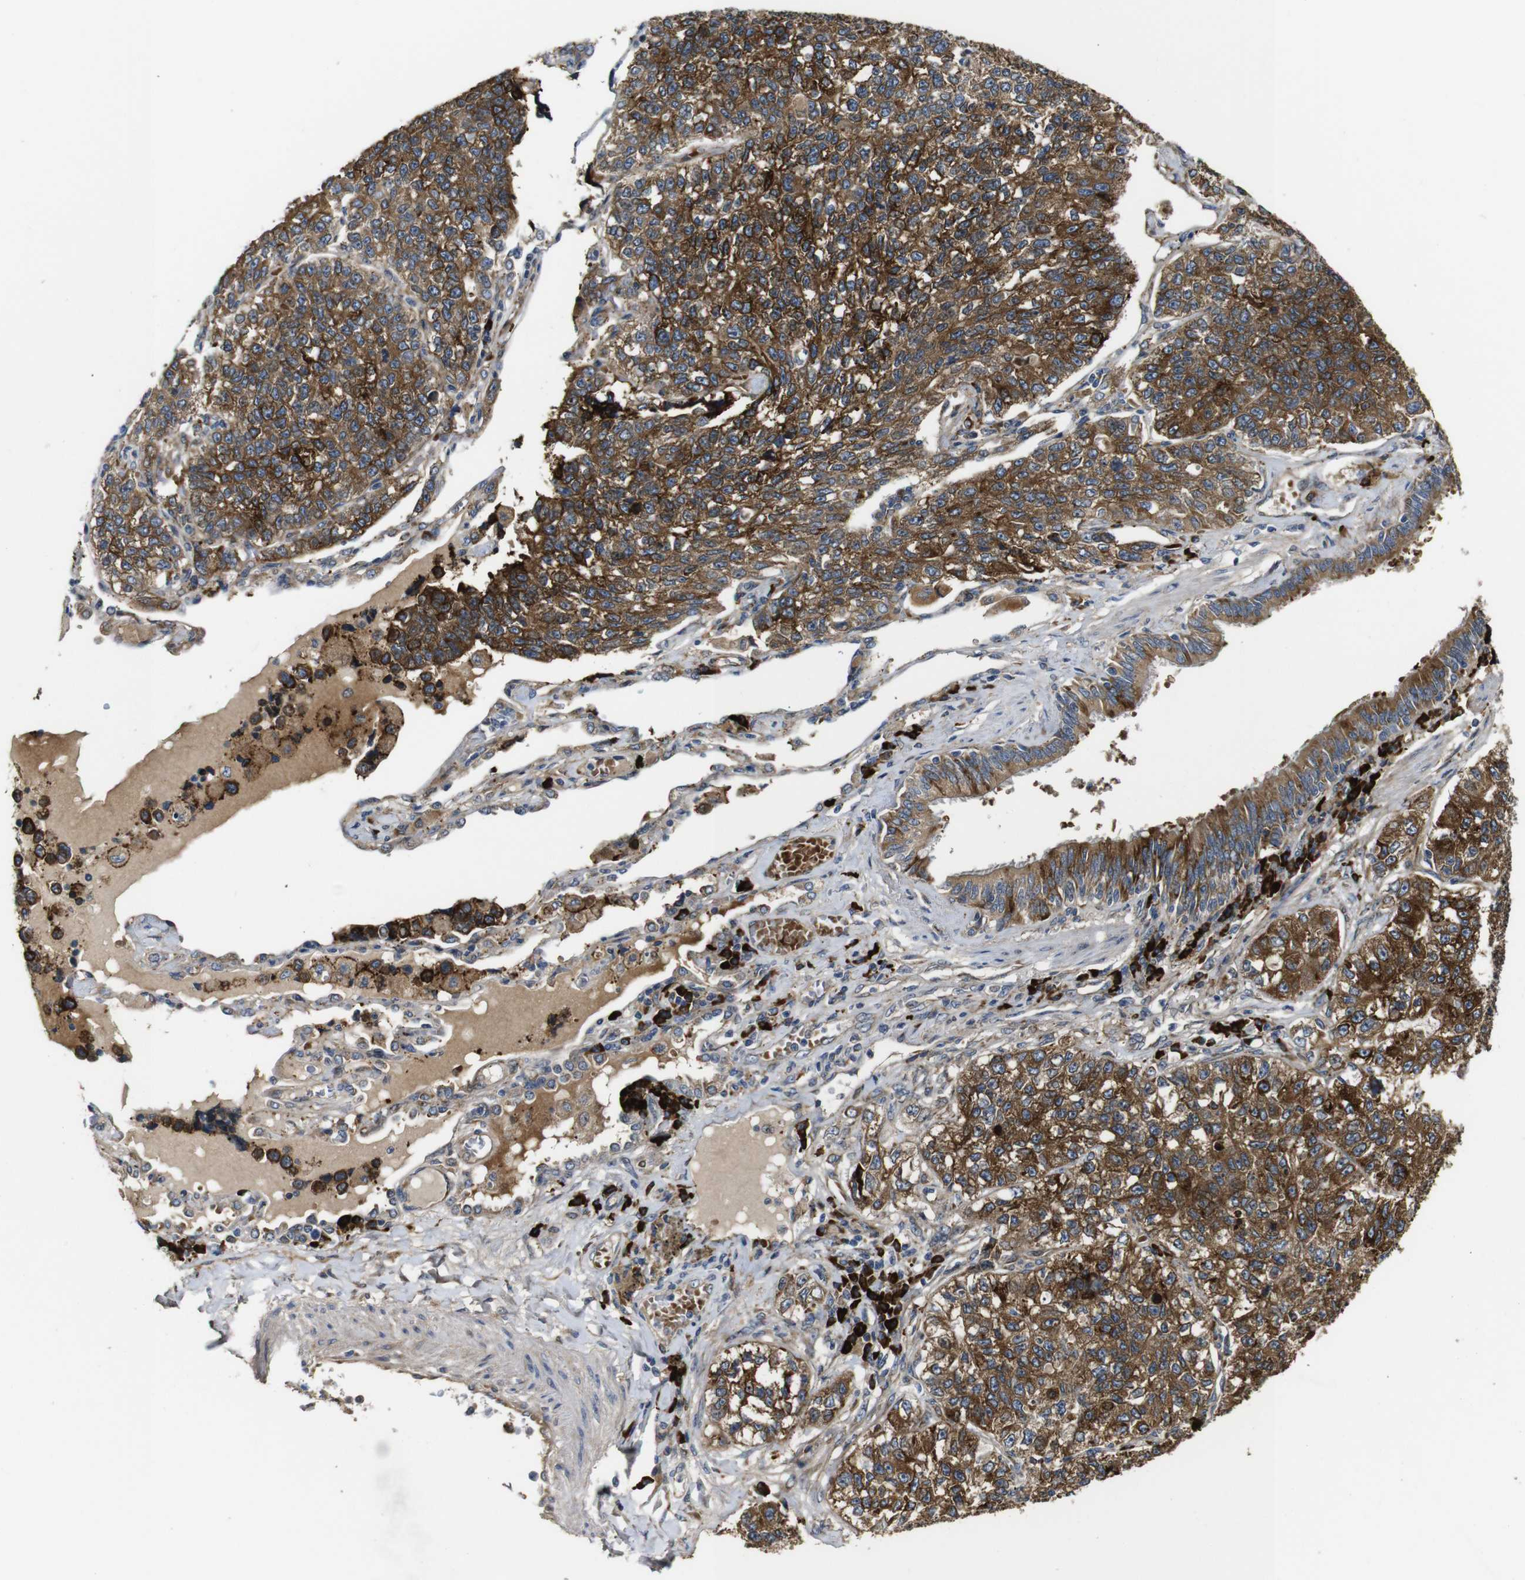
{"staining": {"intensity": "strong", "quantity": ">75%", "location": "cytoplasmic/membranous"}, "tissue": "lung cancer", "cell_type": "Tumor cells", "image_type": "cancer", "snomed": [{"axis": "morphology", "description": "Adenocarcinoma, NOS"}, {"axis": "topography", "description": "Lung"}], "caption": "A histopathology image of human adenocarcinoma (lung) stained for a protein demonstrates strong cytoplasmic/membranous brown staining in tumor cells.", "gene": "UBE2G2", "patient": {"sex": "male", "age": 49}}